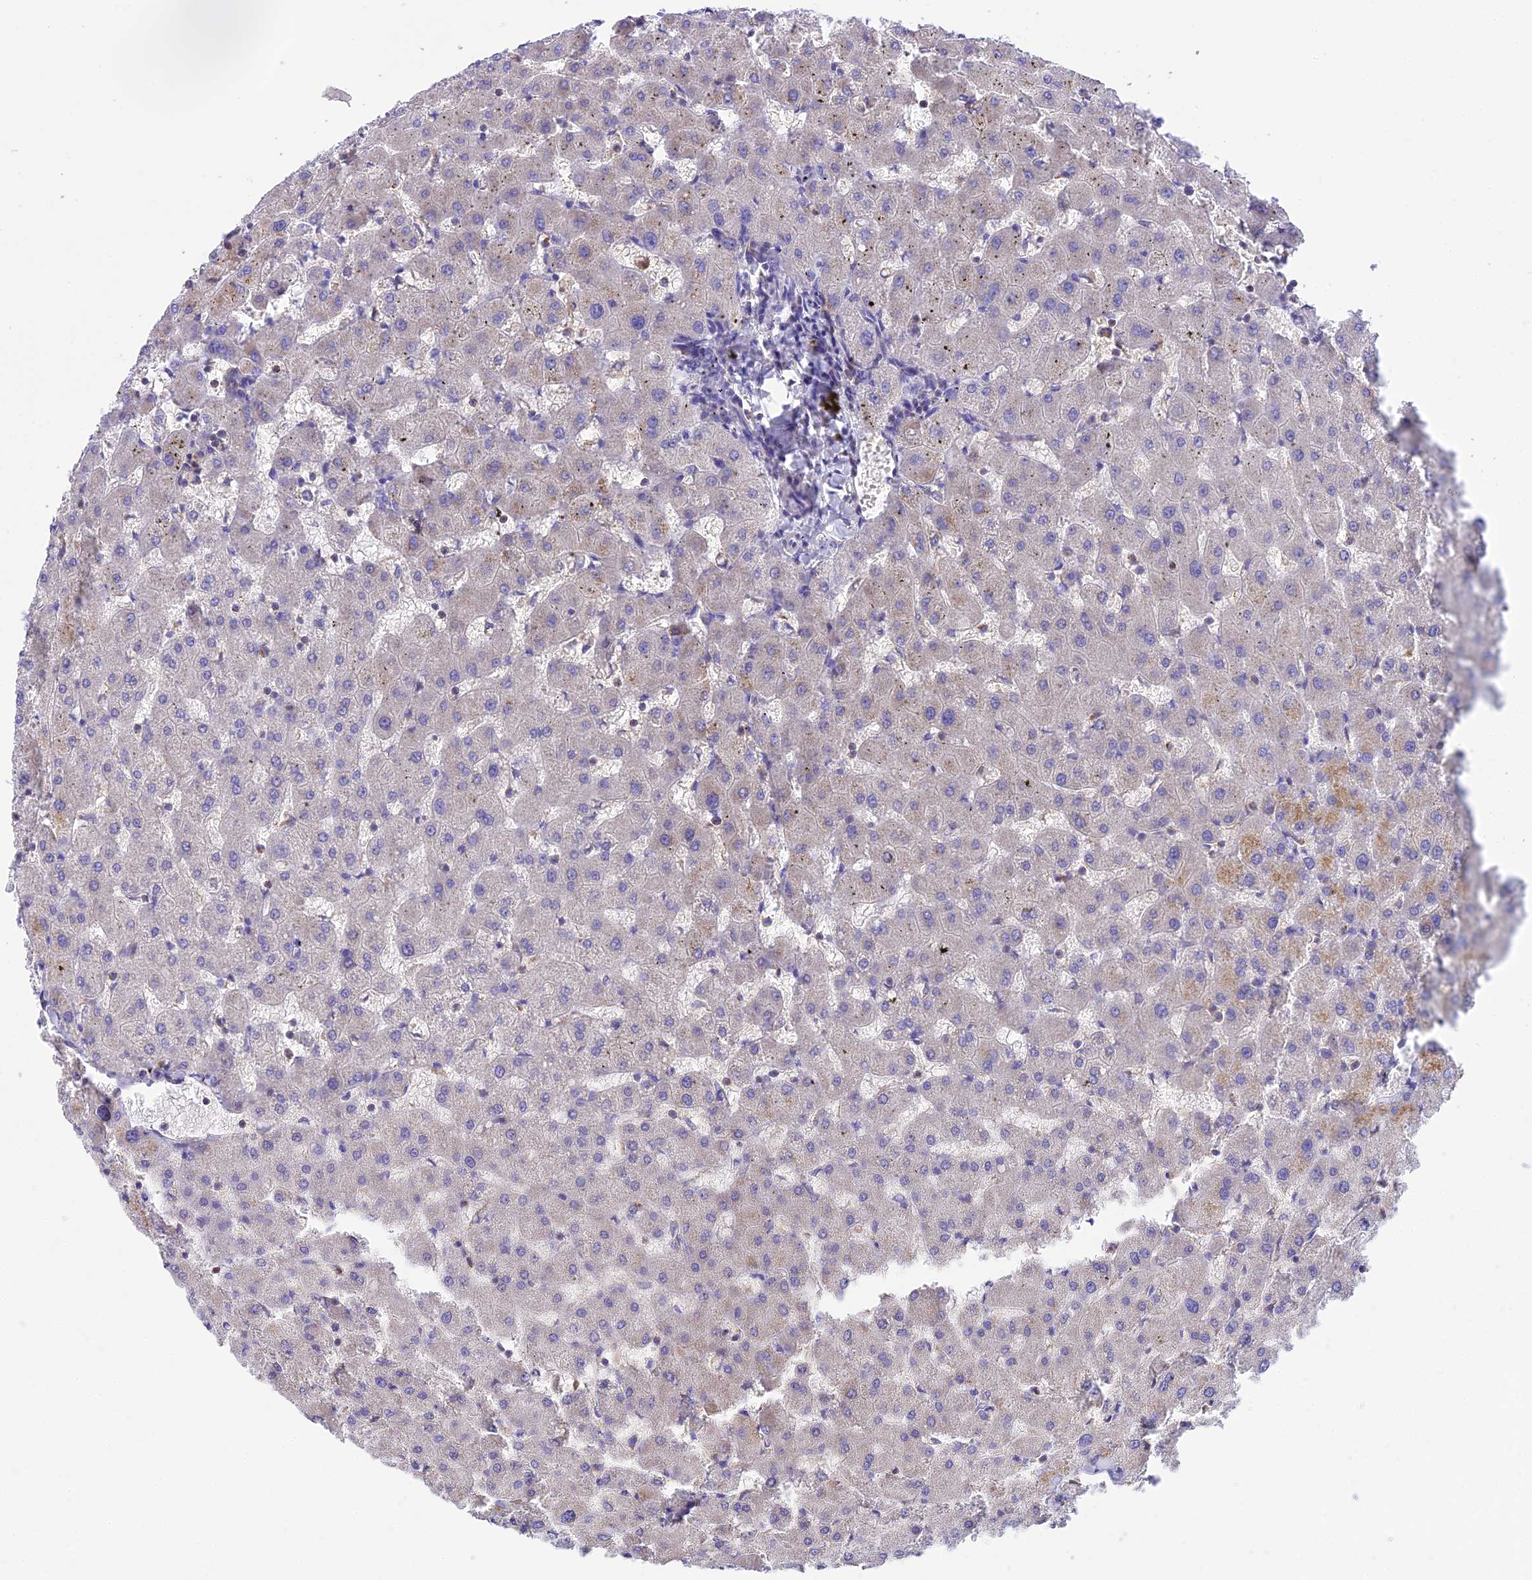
{"staining": {"intensity": "negative", "quantity": "none", "location": "none"}, "tissue": "liver", "cell_type": "Cholangiocytes", "image_type": "normal", "snomed": [{"axis": "morphology", "description": "Normal tissue, NOS"}, {"axis": "topography", "description": "Liver"}], "caption": "IHC photomicrograph of benign liver stained for a protein (brown), which shows no staining in cholangiocytes.", "gene": "CORO7", "patient": {"sex": "female", "age": 63}}